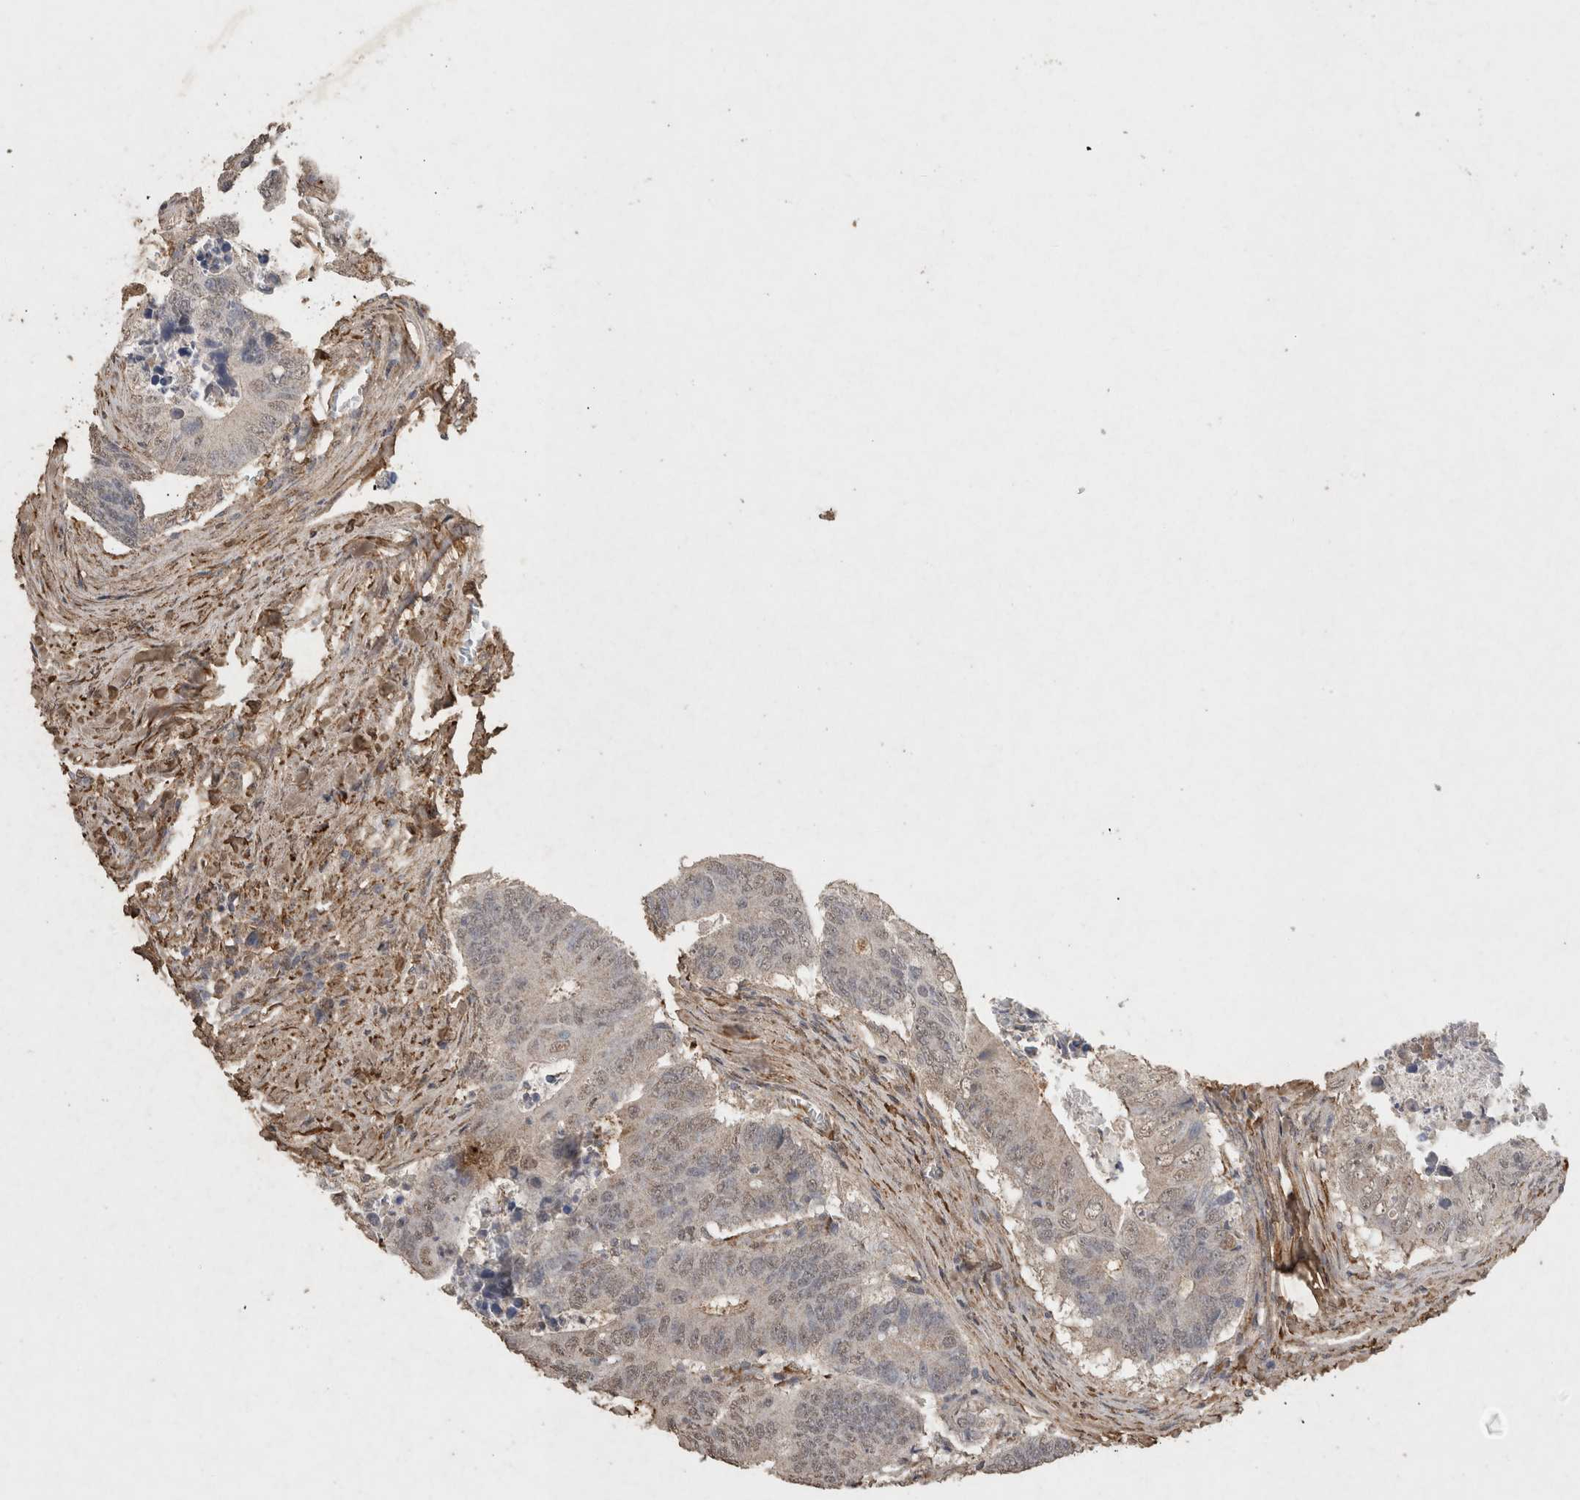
{"staining": {"intensity": "weak", "quantity": "25%-75%", "location": "nuclear"}, "tissue": "colorectal cancer", "cell_type": "Tumor cells", "image_type": "cancer", "snomed": [{"axis": "morphology", "description": "Adenocarcinoma, NOS"}, {"axis": "topography", "description": "Colon"}], "caption": "High-magnification brightfield microscopy of colorectal cancer (adenocarcinoma) stained with DAB (brown) and counterstained with hematoxylin (blue). tumor cells exhibit weak nuclear expression is identified in approximately25%-75% of cells. (IHC, brightfield microscopy, high magnification).", "gene": "C1QTNF5", "patient": {"sex": "male", "age": 87}}